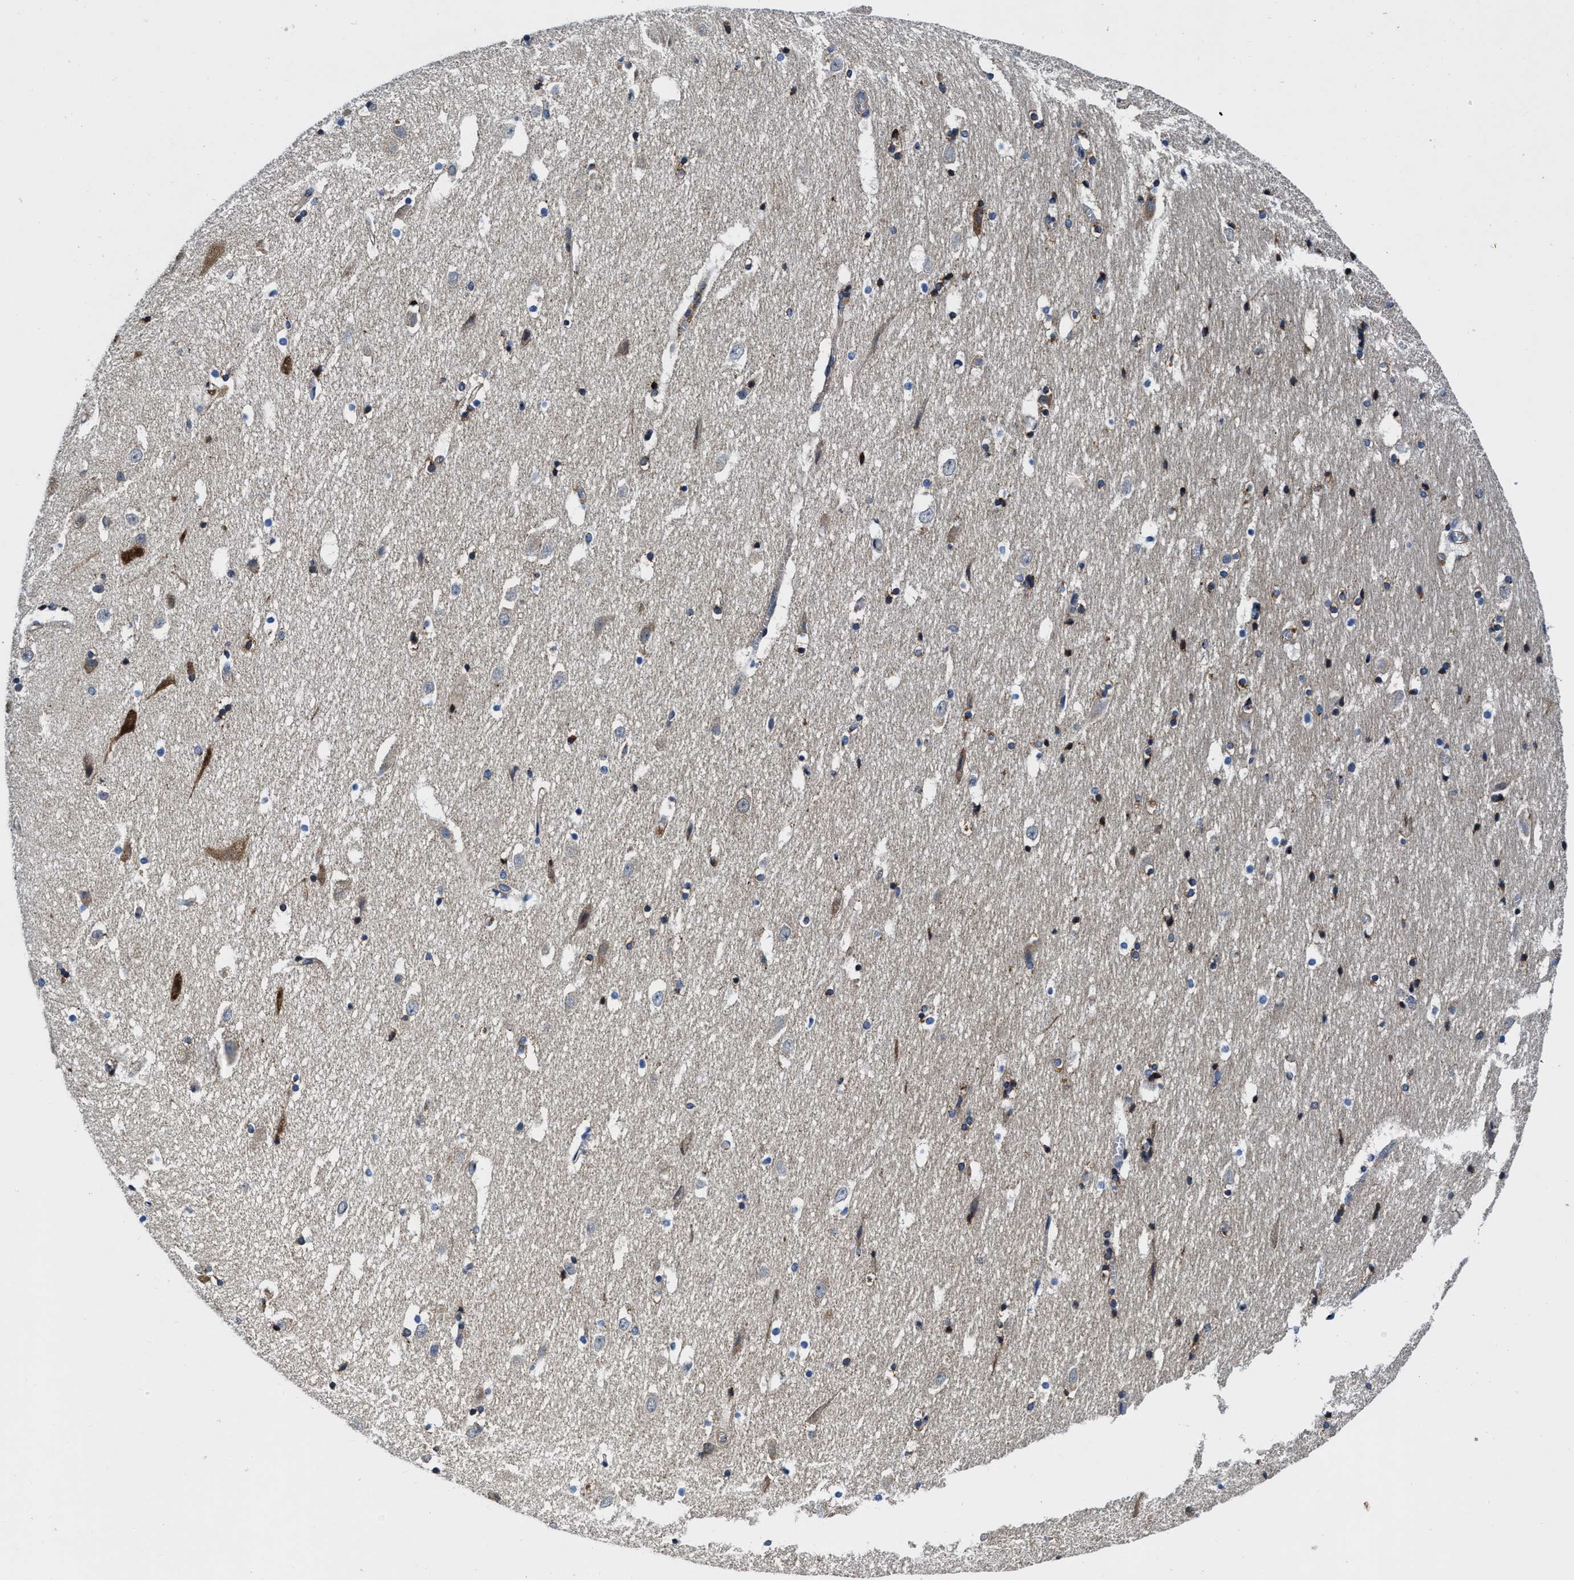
{"staining": {"intensity": "weak", "quantity": "25%-75%", "location": "cytoplasmic/membranous"}, "tissue": "hippocampus", "cell_type": "Glial cells", "image_type": "normal", "snomed": [{"axis": "morphology", "description": "Normal tissue, NOS"}, {"axis": "topography", "description": "Hippocampus"}], "caption": "An immunohistochemistry (IHC) photomicrograph of normal tissue is shown. Protein staining in brown highlights weak cytoplasmic/membranous positivity in hippocampus within glial cells. (DAB (3,3'-diaminobenzidine) IHC, brown staining for protein, blue staining for nuclei).", "gene": "C2orf66", "patient": {"sex": "male", "age": 45}}